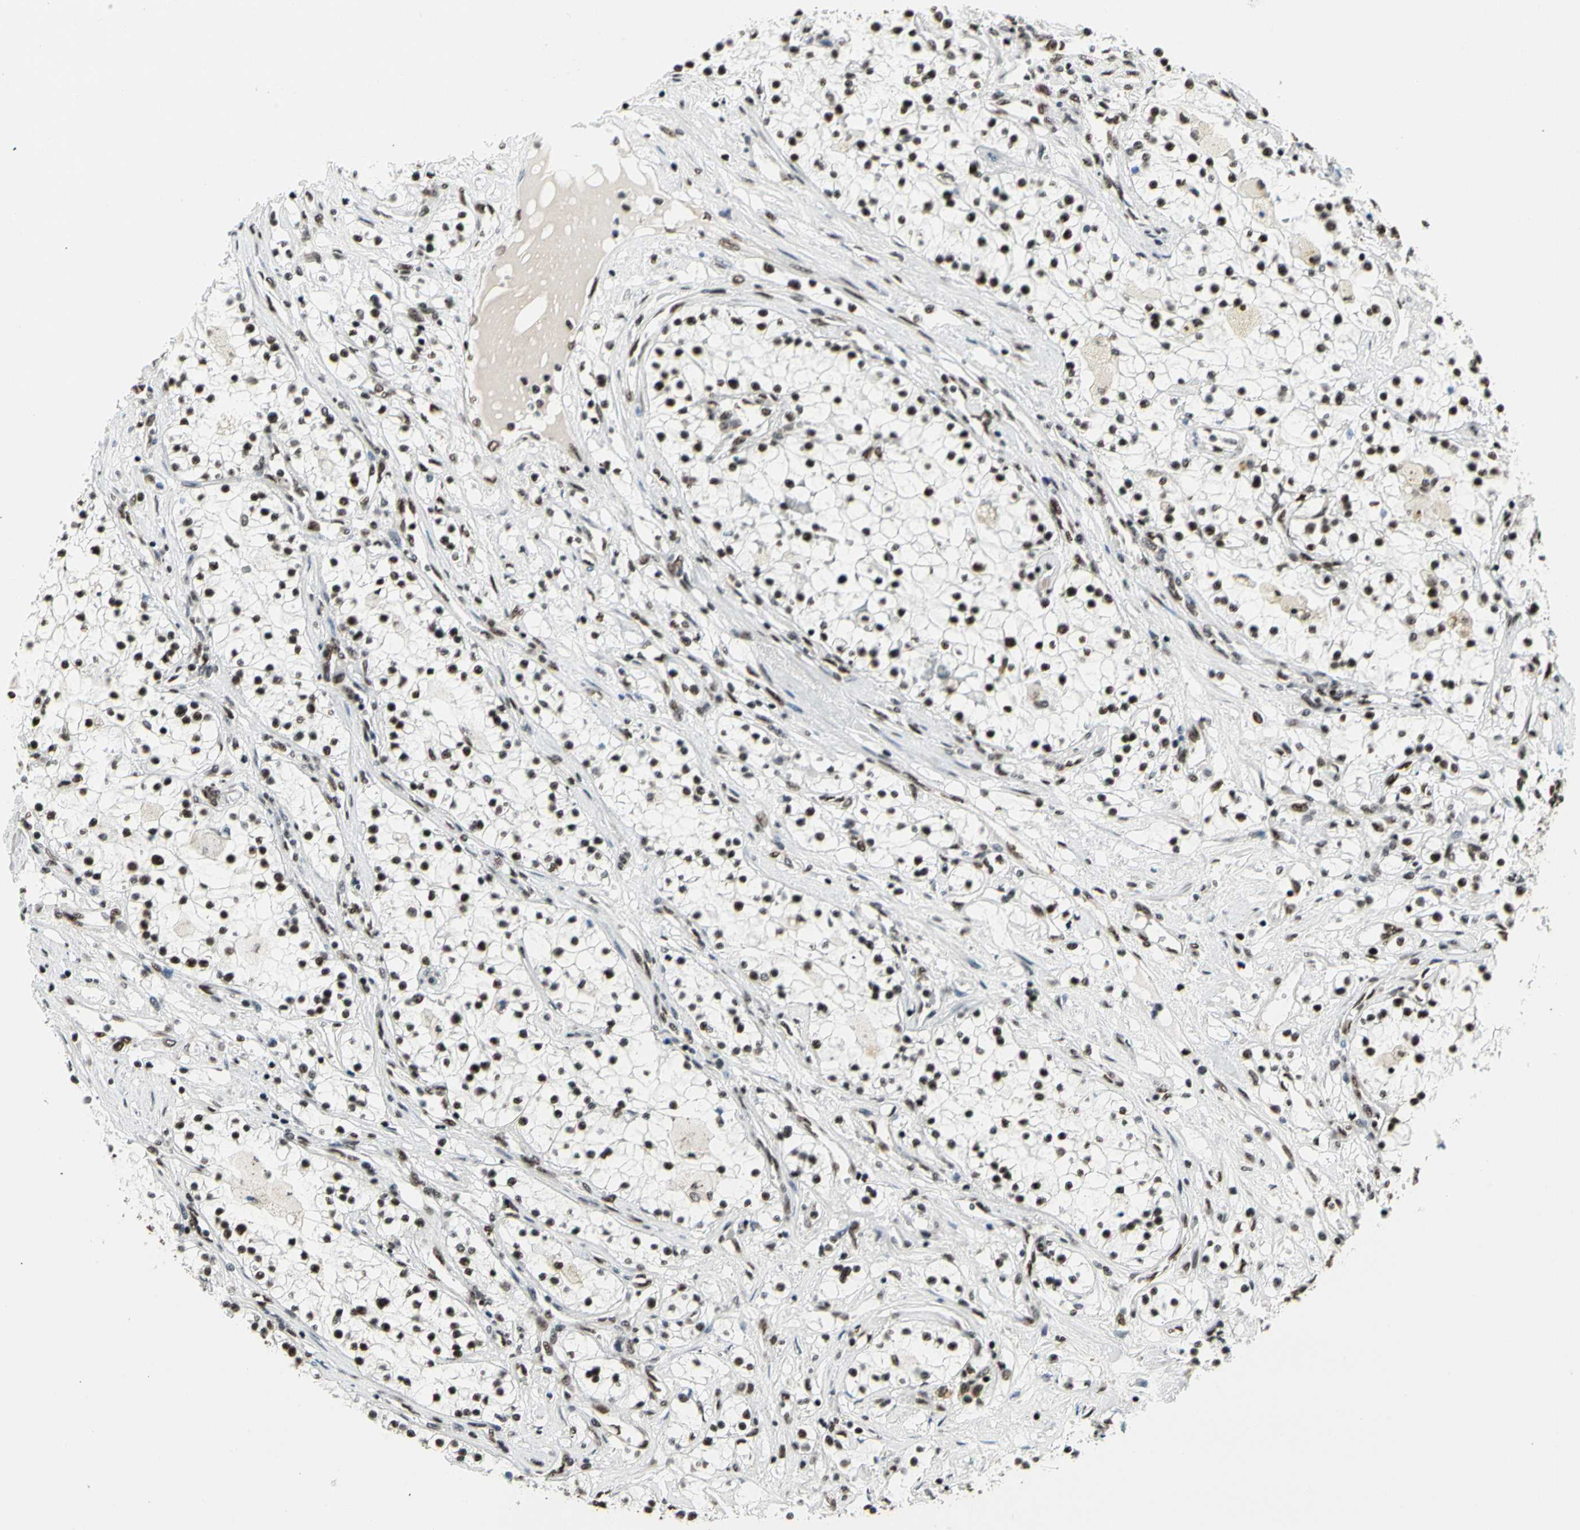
{"staining": {"intensity": "strong", "quantity": ">75%", "location": "nuclear"}, "tissue": "renal cancer", "cell_type": "Tumor cells", "image_type": "cancer", "snomed": [{"axis": "morphology", "description": "Adenocarcinoma, NOS"}, {"axis": "topography", "description": "Kidney"}], "caption": "The histopathology image shows immunohistochemical staining of adenocarcinoma (renal). There is strong nuclear expression is seen in approximately >75% of tumor cells.", "gene": "SRSF11", "patient": {"sex": "male", "age": 68}}